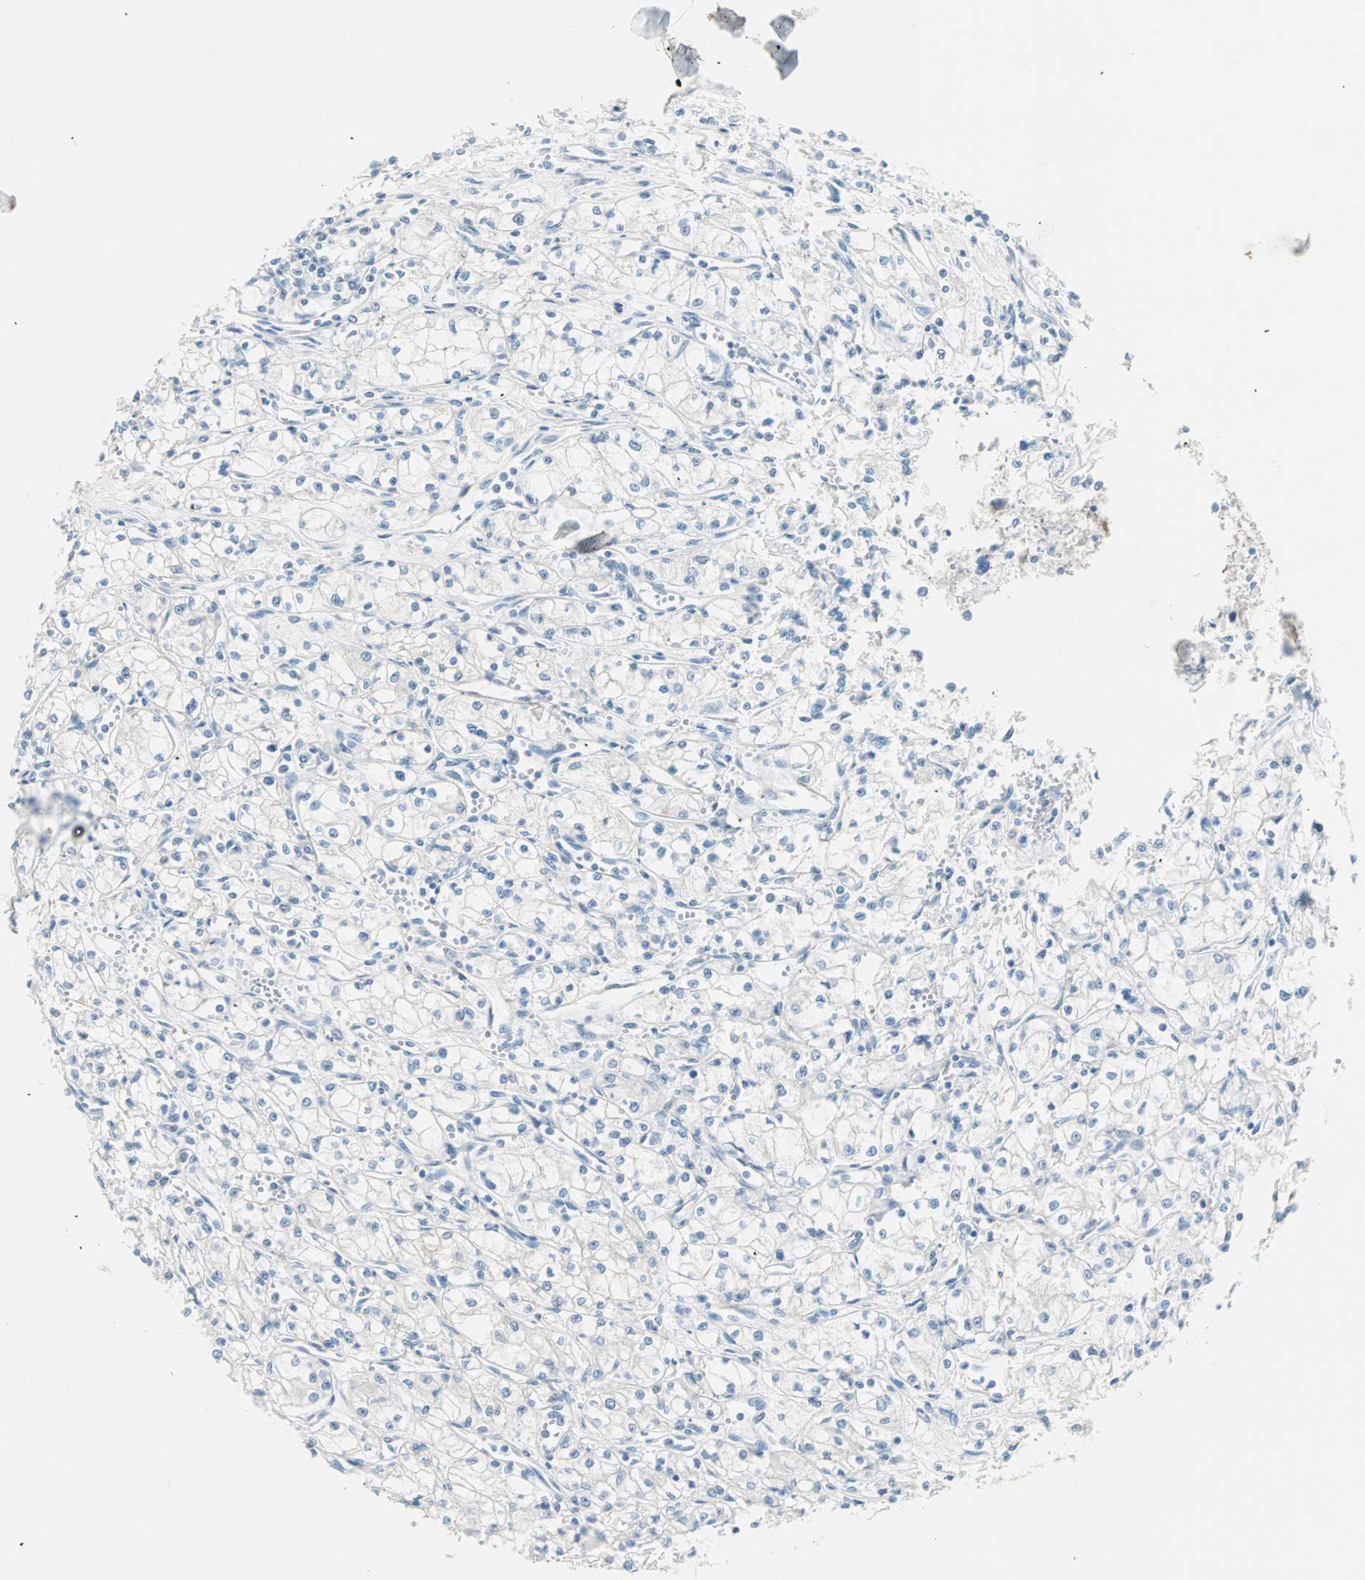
{"staining": {"intensity": "negative", "quantity": "none", "location": "none"}, "tissue": "renal cancer", "cell_type": "Tumor cells", "image_type": "cancer", "snomed": [{"axis": "morphology", "description": "Normal tissue, NOS"}, {"axis": "morphology", "description": "Adenocarcinoma, NOS"}, {"axis": "topography", "description": "Kidney"}], "caption": "Tumor cells are negative for brown protein staining in renal cancer.", "gene": "ATF6", "patient": {"sex": "male", "age": 59}}